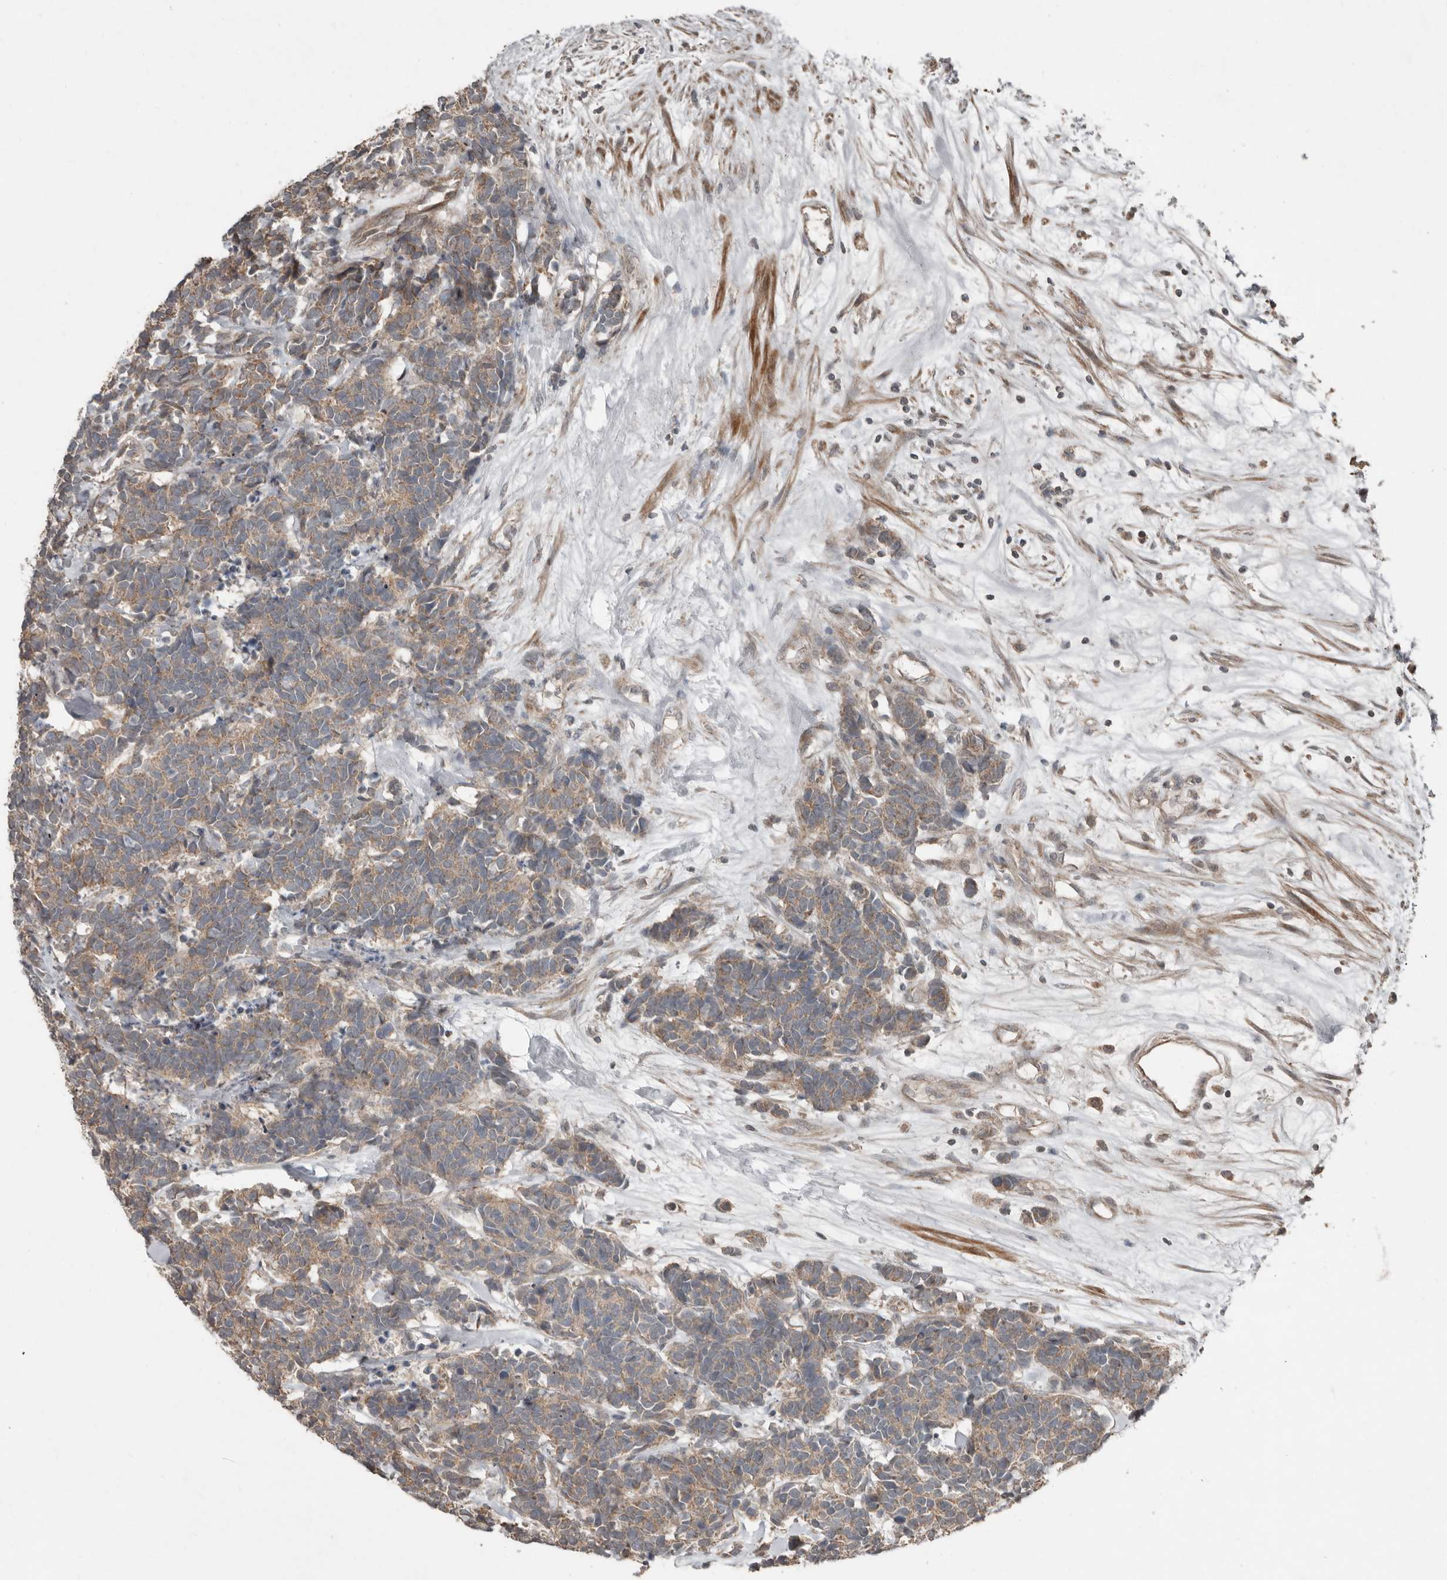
{"staining": {"intensity": "weak", "quantity": ">75%", "location": "cytoplasmic/membranous"}, "tissue": "carcinoid", "cell_type": "Tumor cells", "image_type": "cancer", "snomed": [{"axis": "morphology", "description": "Carcinoma, NOS"}, {"axis": "morphology", "description": "Carcinoid, malignant, NOS"}, {"axis": "topography", "description": "Urinary bladder"}], "caption": "Immunohistochemical staining of human carcinoid (malignant) reveals low levels of weak cytoplasmic/membranous protein expression in about >75% of tumor cells.", "gene": "SLC6A7", "patient": {"sex": "male", "age": 57}}